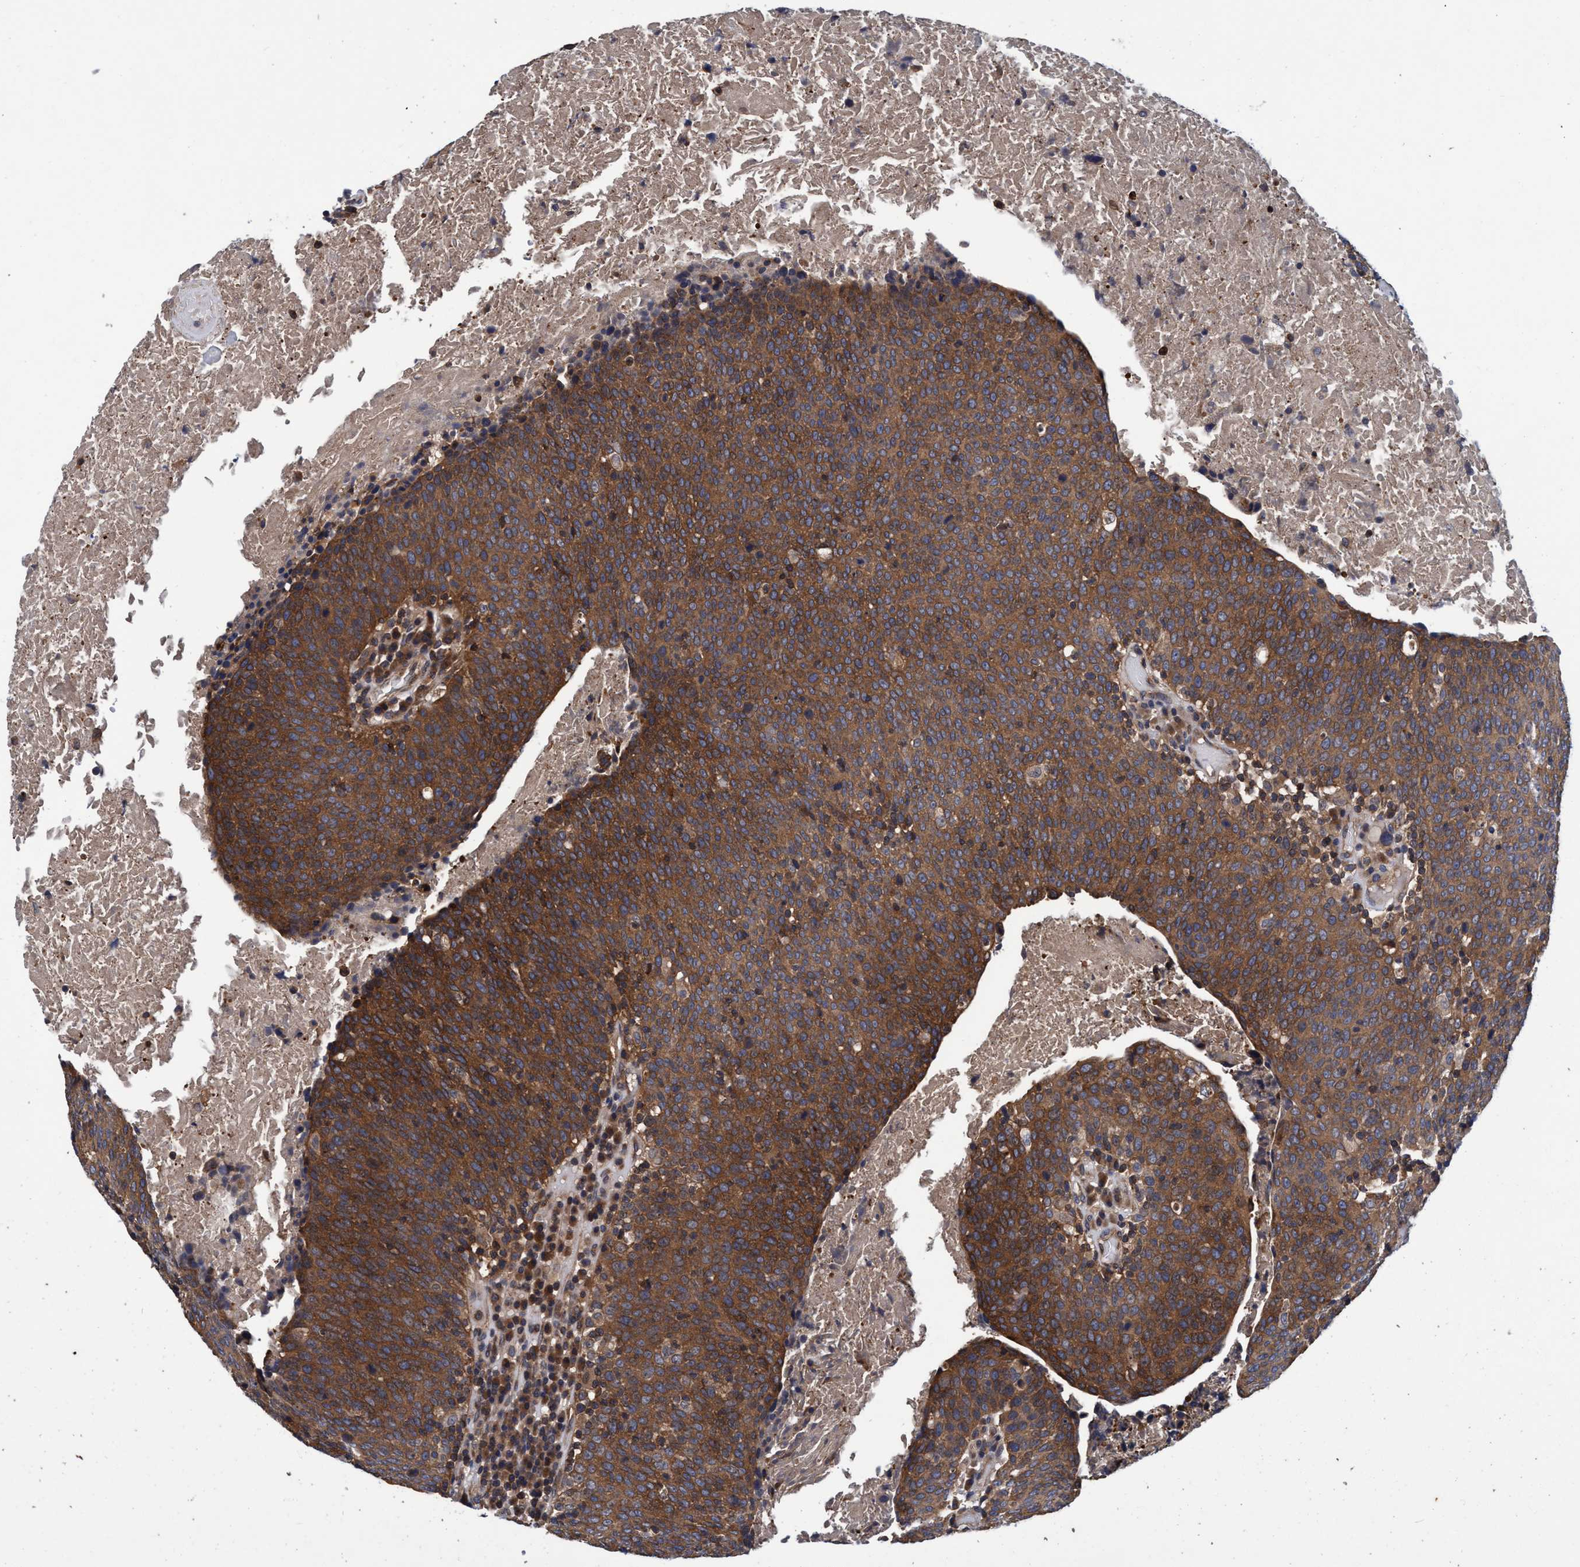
{"staining": {"intensity": "strong", "quantity": ">75%", "location": "cytoplasmic/membranous"}, "tissue": "head and neck cancer", "cell_type": "Tumor cells", "image_type": "cancer", "snomed": [{"axis": "morphology", "description": "Squamous cell carcinoma, NOS"}, {"axis": "morphology", "description": "Squamous cell carcinoma, metastatic, NOS"}, {"axis": "topography", "description": "Lymph node"}, {"axis": "topography", "description": "Head-Neck"}], "caption": "Squamous cell carcinoma (head and neck) stained with a brown dye reveals strong cytoplasmic/membranous positive expression in about >75% of tumor cells.", "gene": "CALCOCO2", "patient": {"sex": "male", "age": 62}}